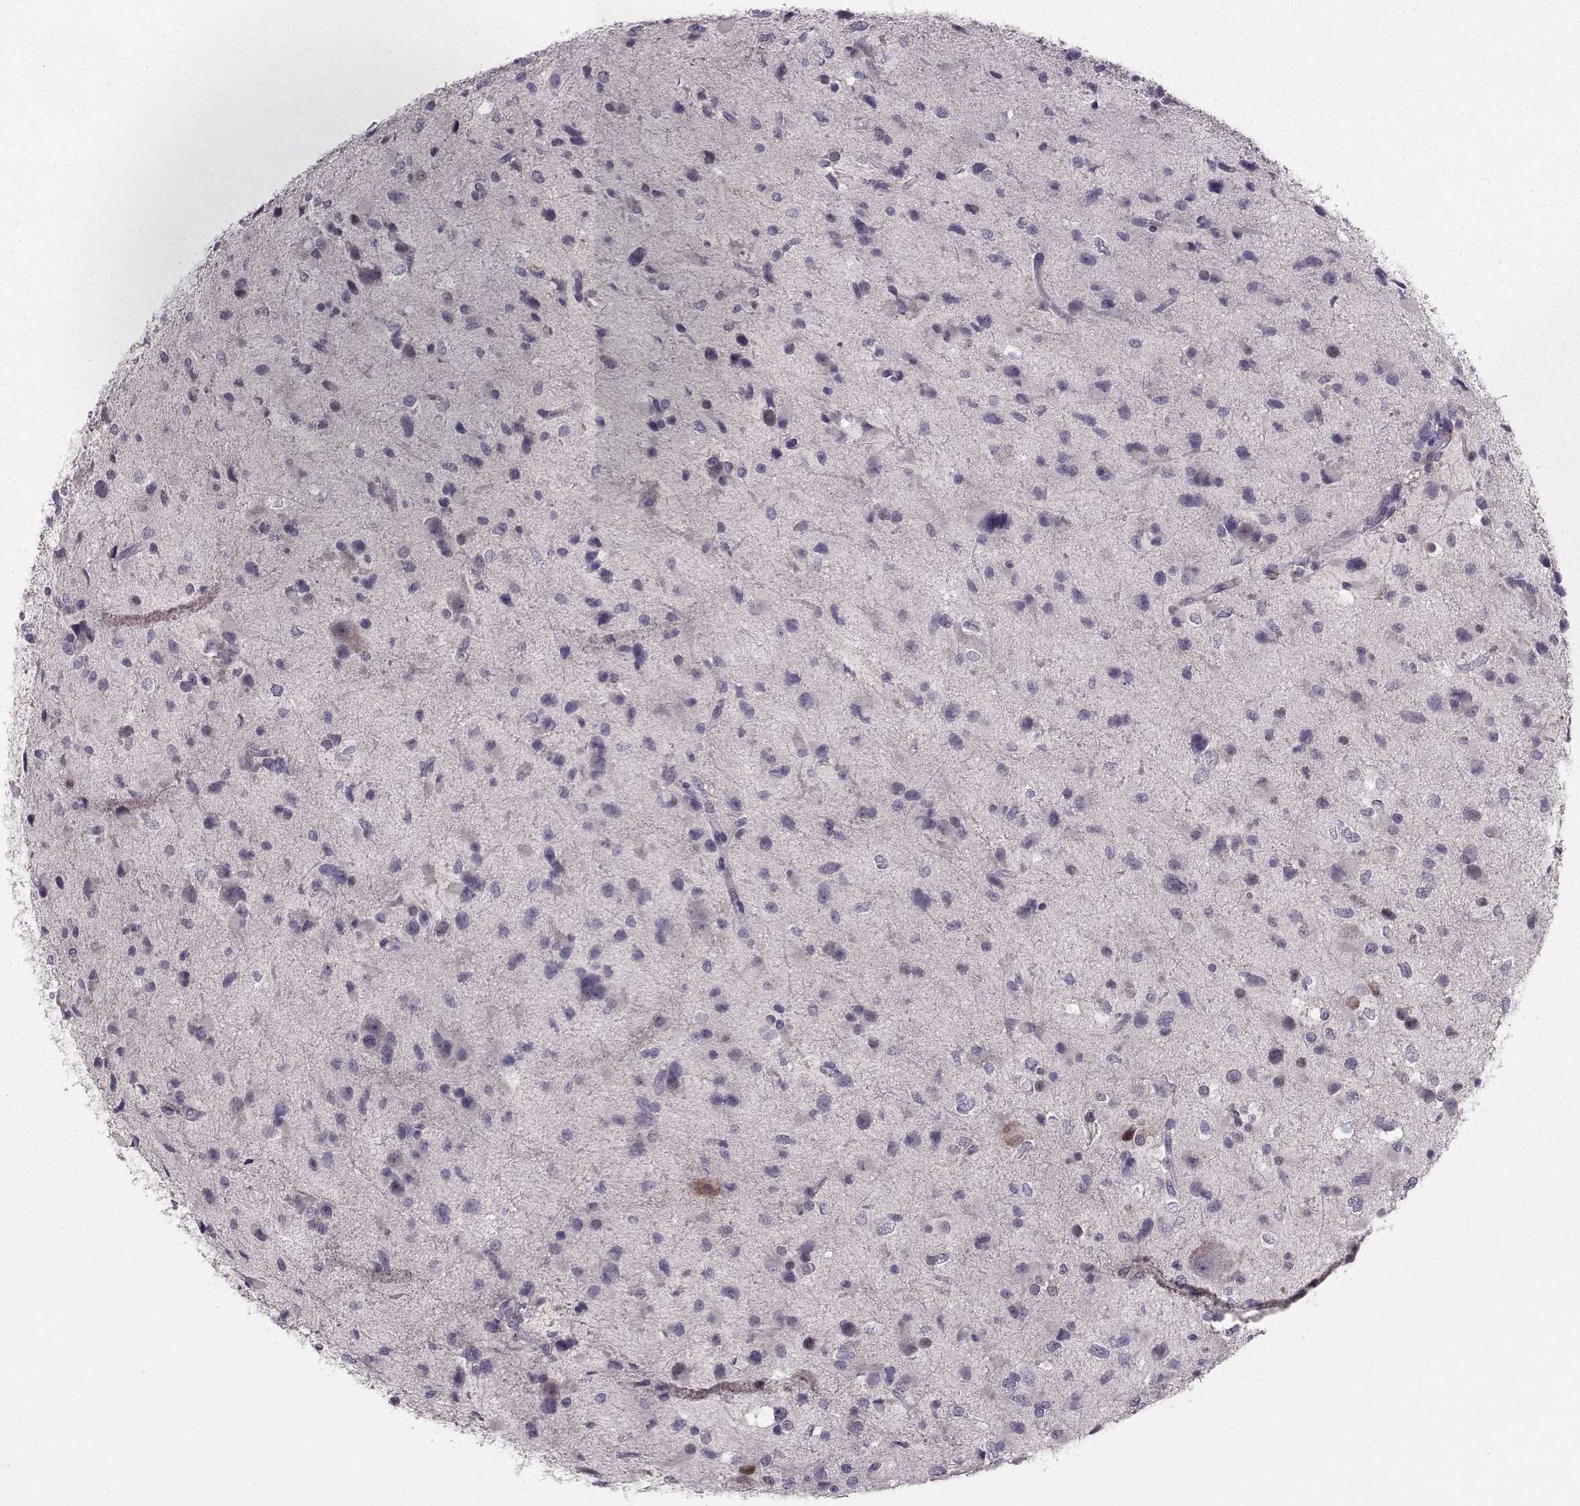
{"staining": {"intensity": "negative", "quantity": "none", "location": "none"}, "tissue": "glioma", "cell_type": "Tumor cells", "image_type": "cancer", "snomed": [{"axis": "morphology", "description": "Glioma, malignant, Low grade"}, {"axis": "topography", "description": "Brain"}], "caption": "IHC image of human low-grade glioma (malignant) stained for a protein (brown), which demonstrates no staining in tumor cells. The staining is performed using DAB brown chromogen with nuclei counter-stained in using hematoxylin.", "gene": "ASRGL1", "patient": {"sex": "female", "age": 32}}